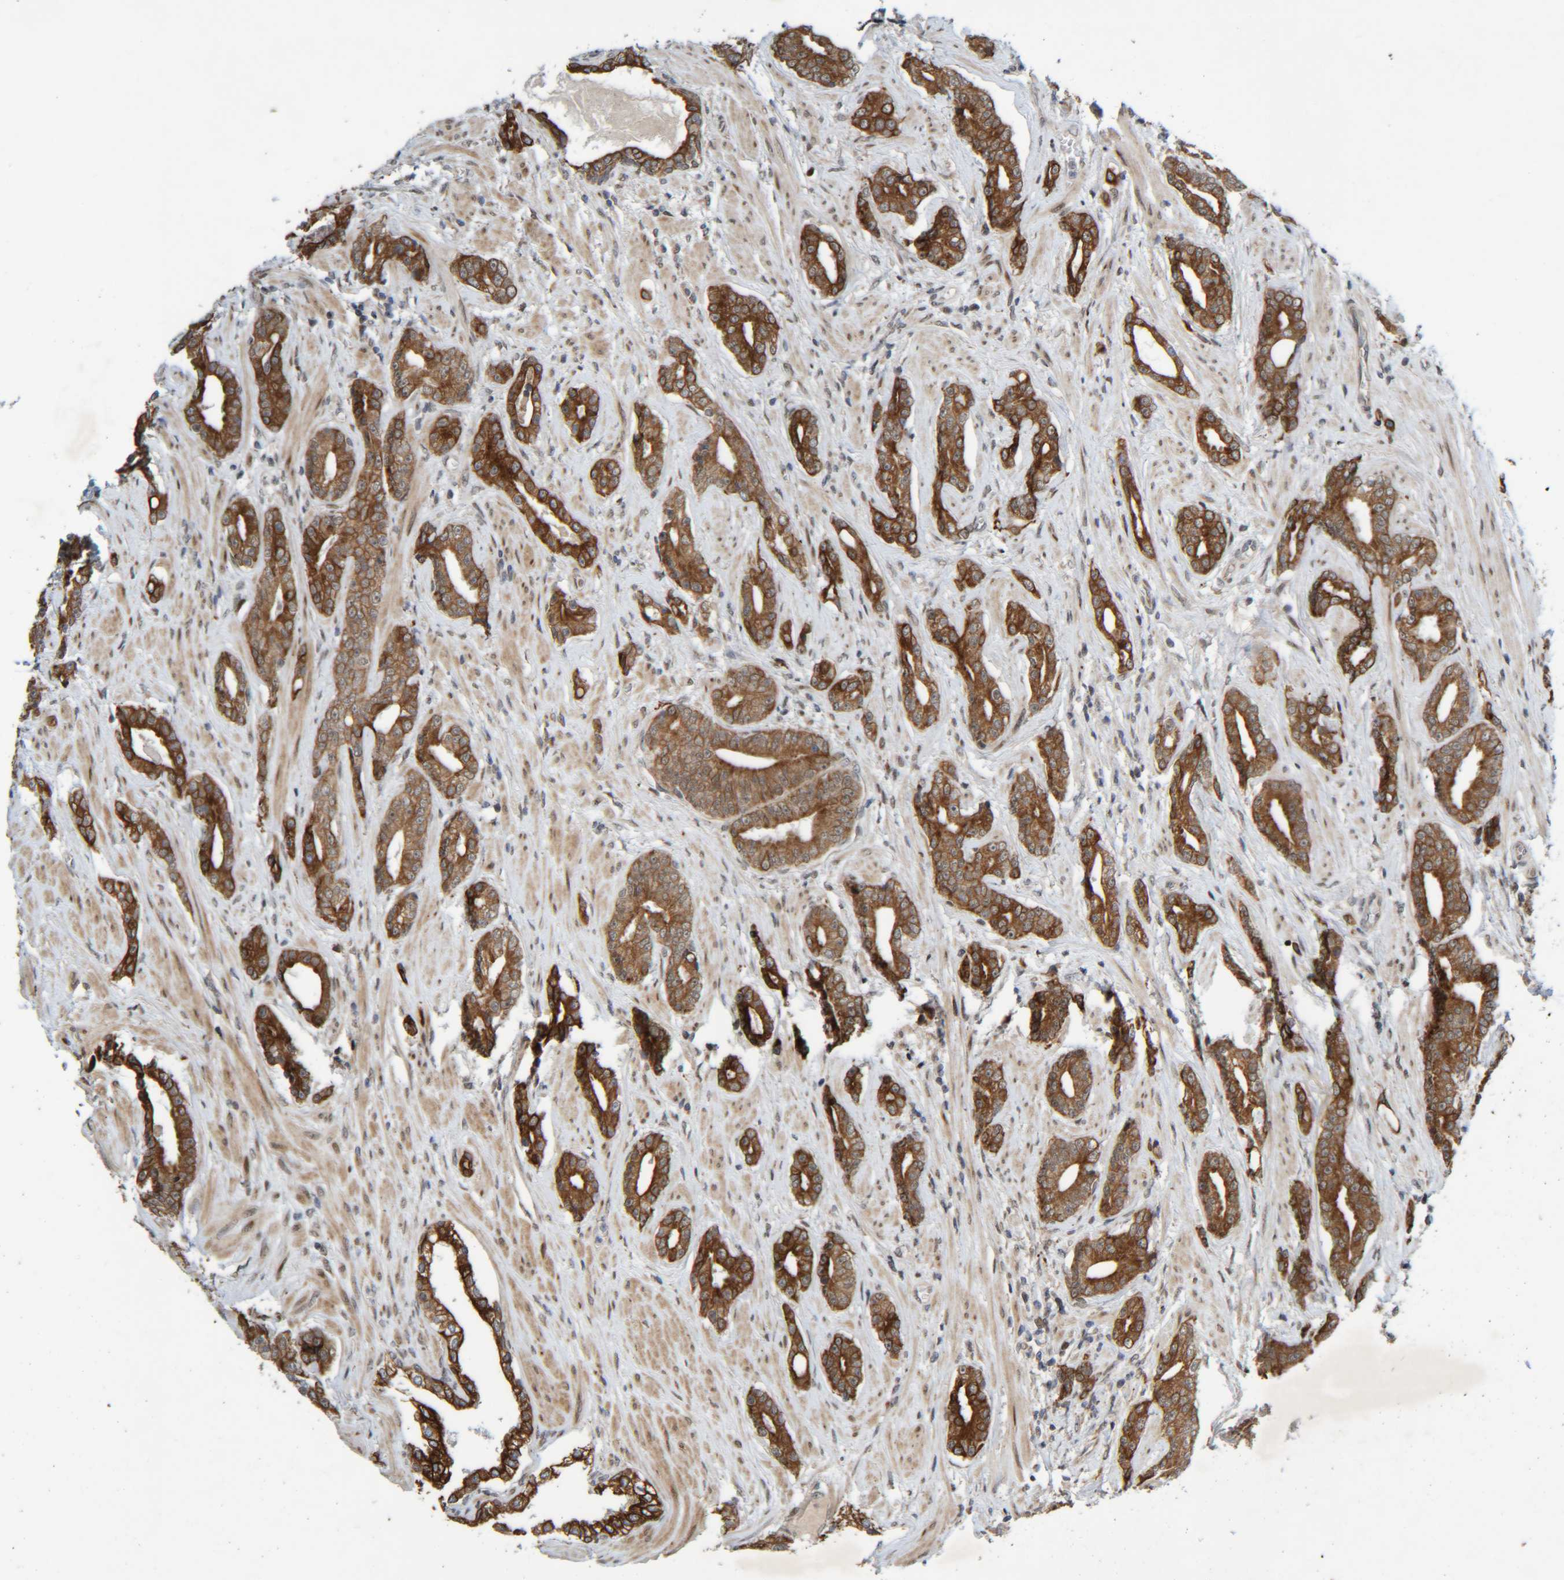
{"staining": {"intensity": "strong", "quantity": ">75%", "location": "cytoplasmic/membranous"}, "tissue": "prostate cancer", "cell_type": "Tumor cells", "image_type": "cancer", "snomed": [{"axis": "morphology", "description": "Adenocarcinoma, High grade"}, {"axis": "topography", "description": "Prostate"}], "caption": "Protein analysis of prostate cancer tissue exhibits strong cytoplasmic/membranous staining in about >75% of tumor cells.", "gene": "CCDC57", "patient": {"sex": "male", "age": 71}}